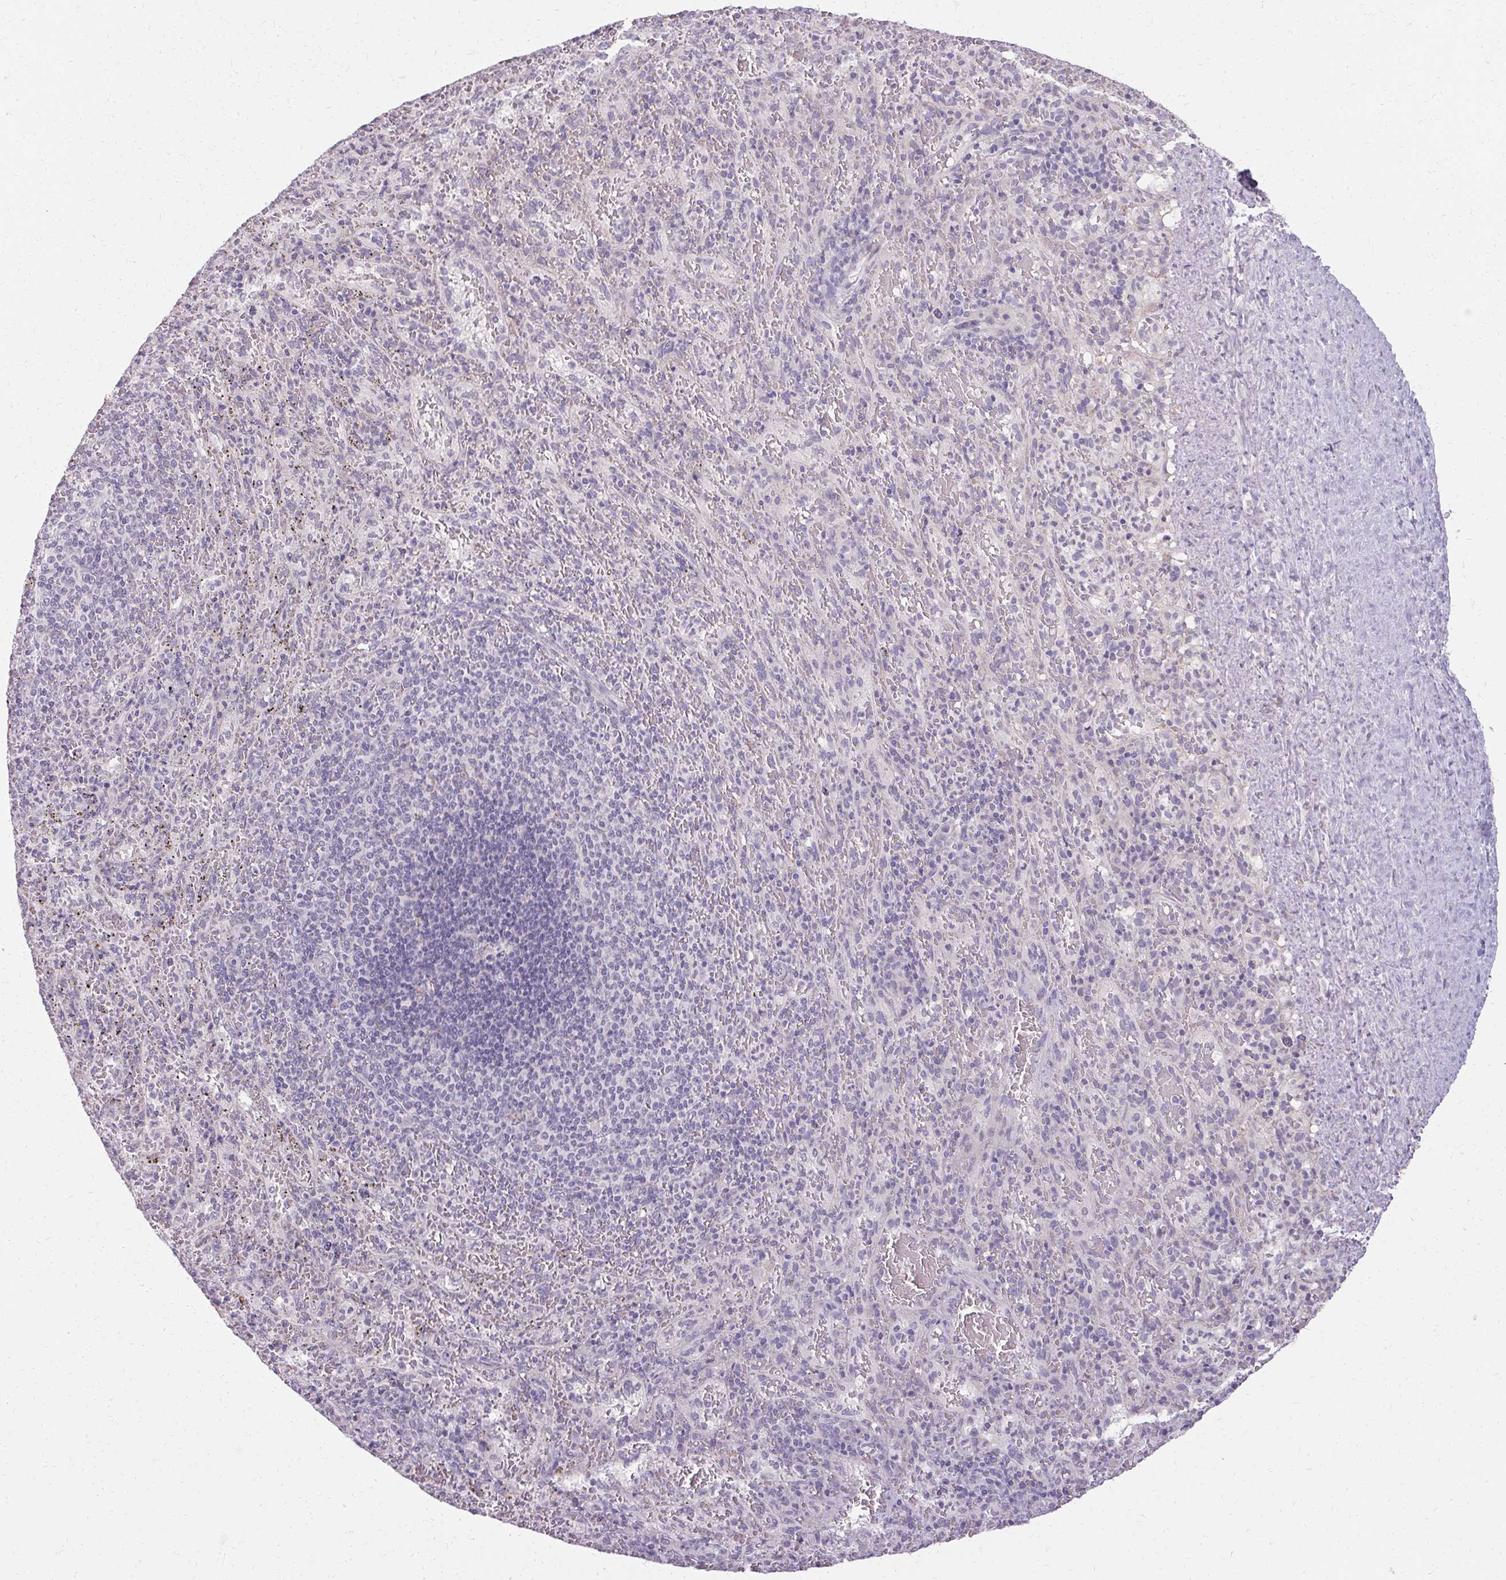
{"staining": {"intensity": "negative", "quantity": "none", "location": "none"}, "tissue": "spleen", "cell_type": "Cells in red pulp", "image_type": "normal", "snomed": [{"axis": "morphology", "description": "Normal tissue, NOS"}, {"axis": "topography", "description": "Spleen"}], "caption": "Micrograph shows no protein positivity in cells in red pulp of unremarkable spleen. The staining was performed using DAB (3,3'-diaminobenzidine) to visualize the protein expression in brown, while the nuclei were stained in blue with hematoxylin (Magnification: 20x).", "gene": "HSD17B3", "patient": {"sex": "male", "age": 57}}